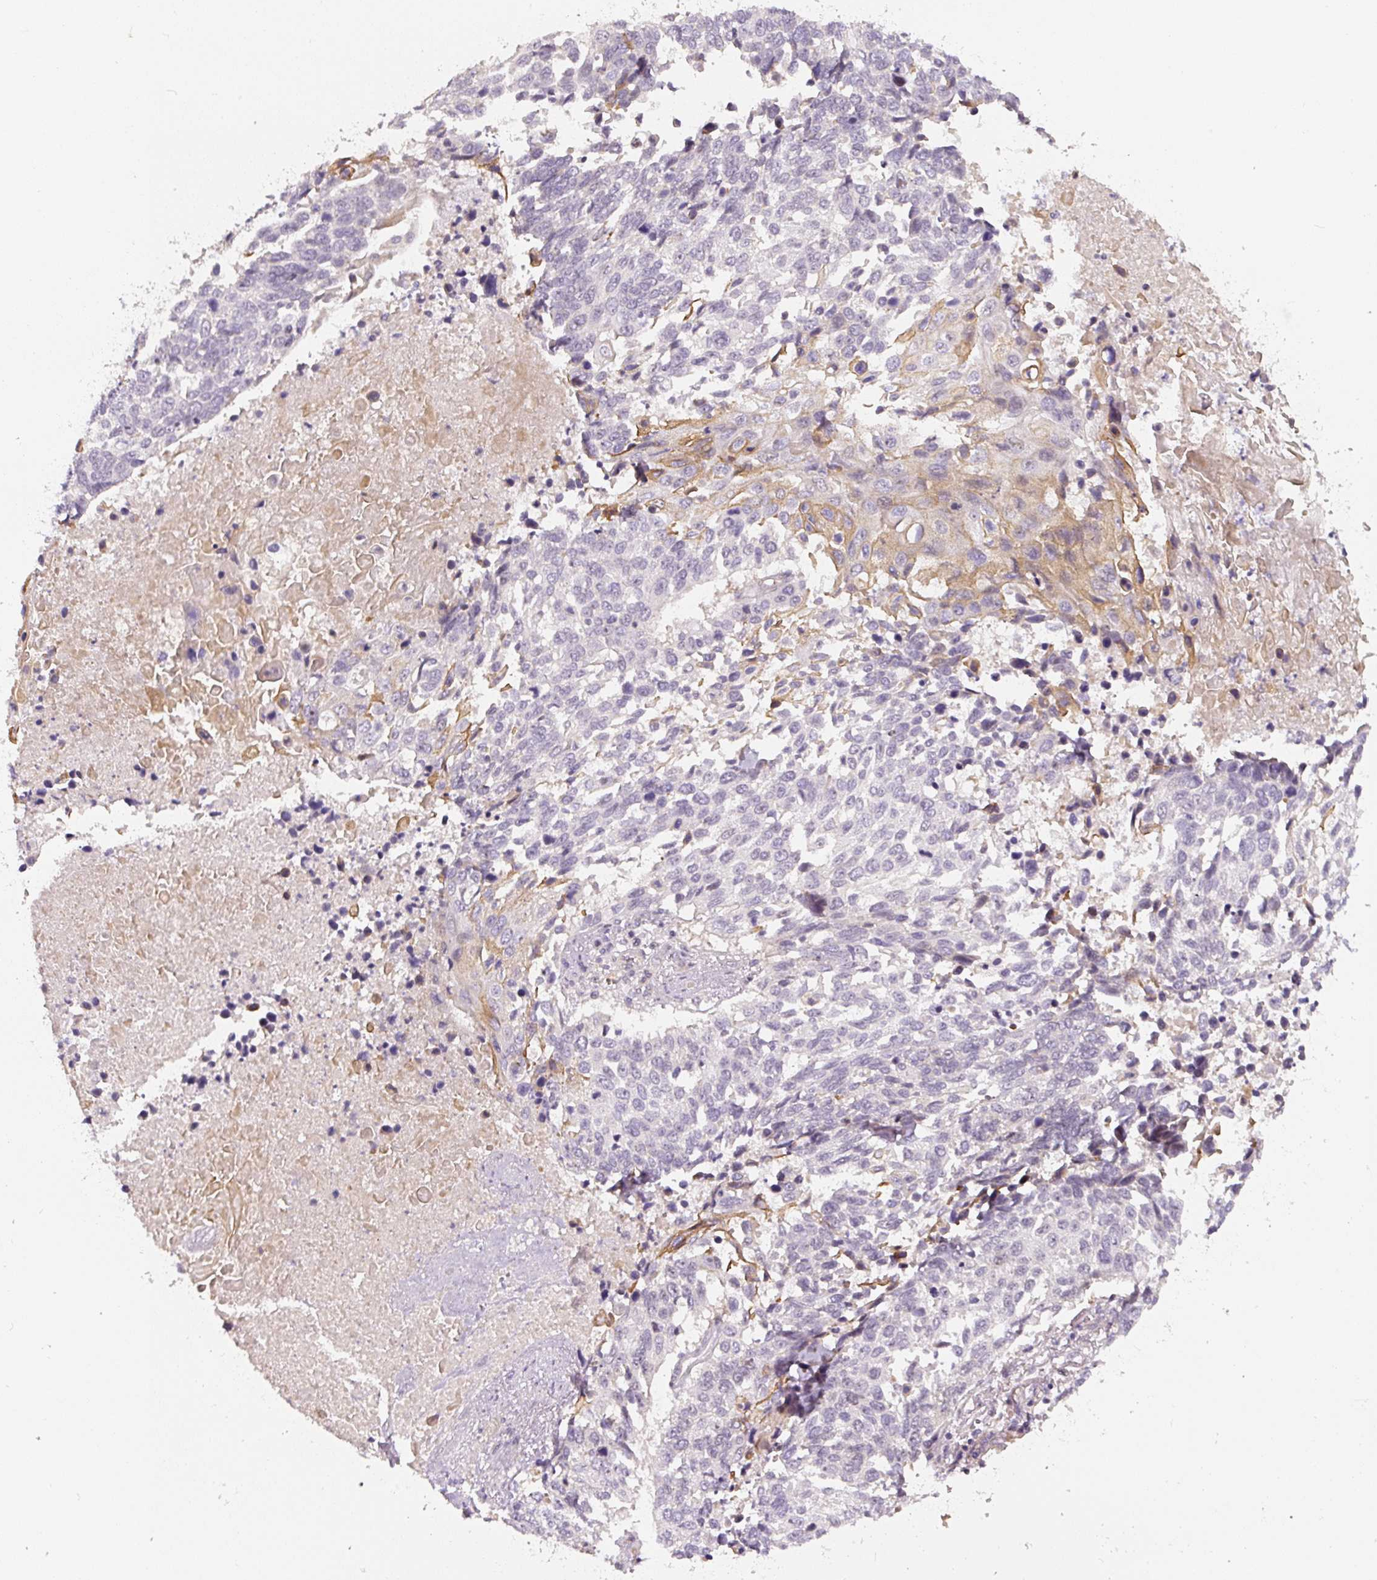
{"staining": {"intensity": "negative", "quantity": "none", "location": "none"}, "tissue": "lung cancer", "cell_type": "Tumor cells", "image_type": "cancer", "snomed": [{"axis": "morphology", "description": "Squamous cell carcinoma, NOS"}, {"axis": "topography", "description": "Lung"}], "caption": "Image shows no protein expression in tumor cells of lung cancer (squamous cell carcinoma) tissue.", "gene": "PWWP3B", "patient": {"sex": "male", "age": 62}}